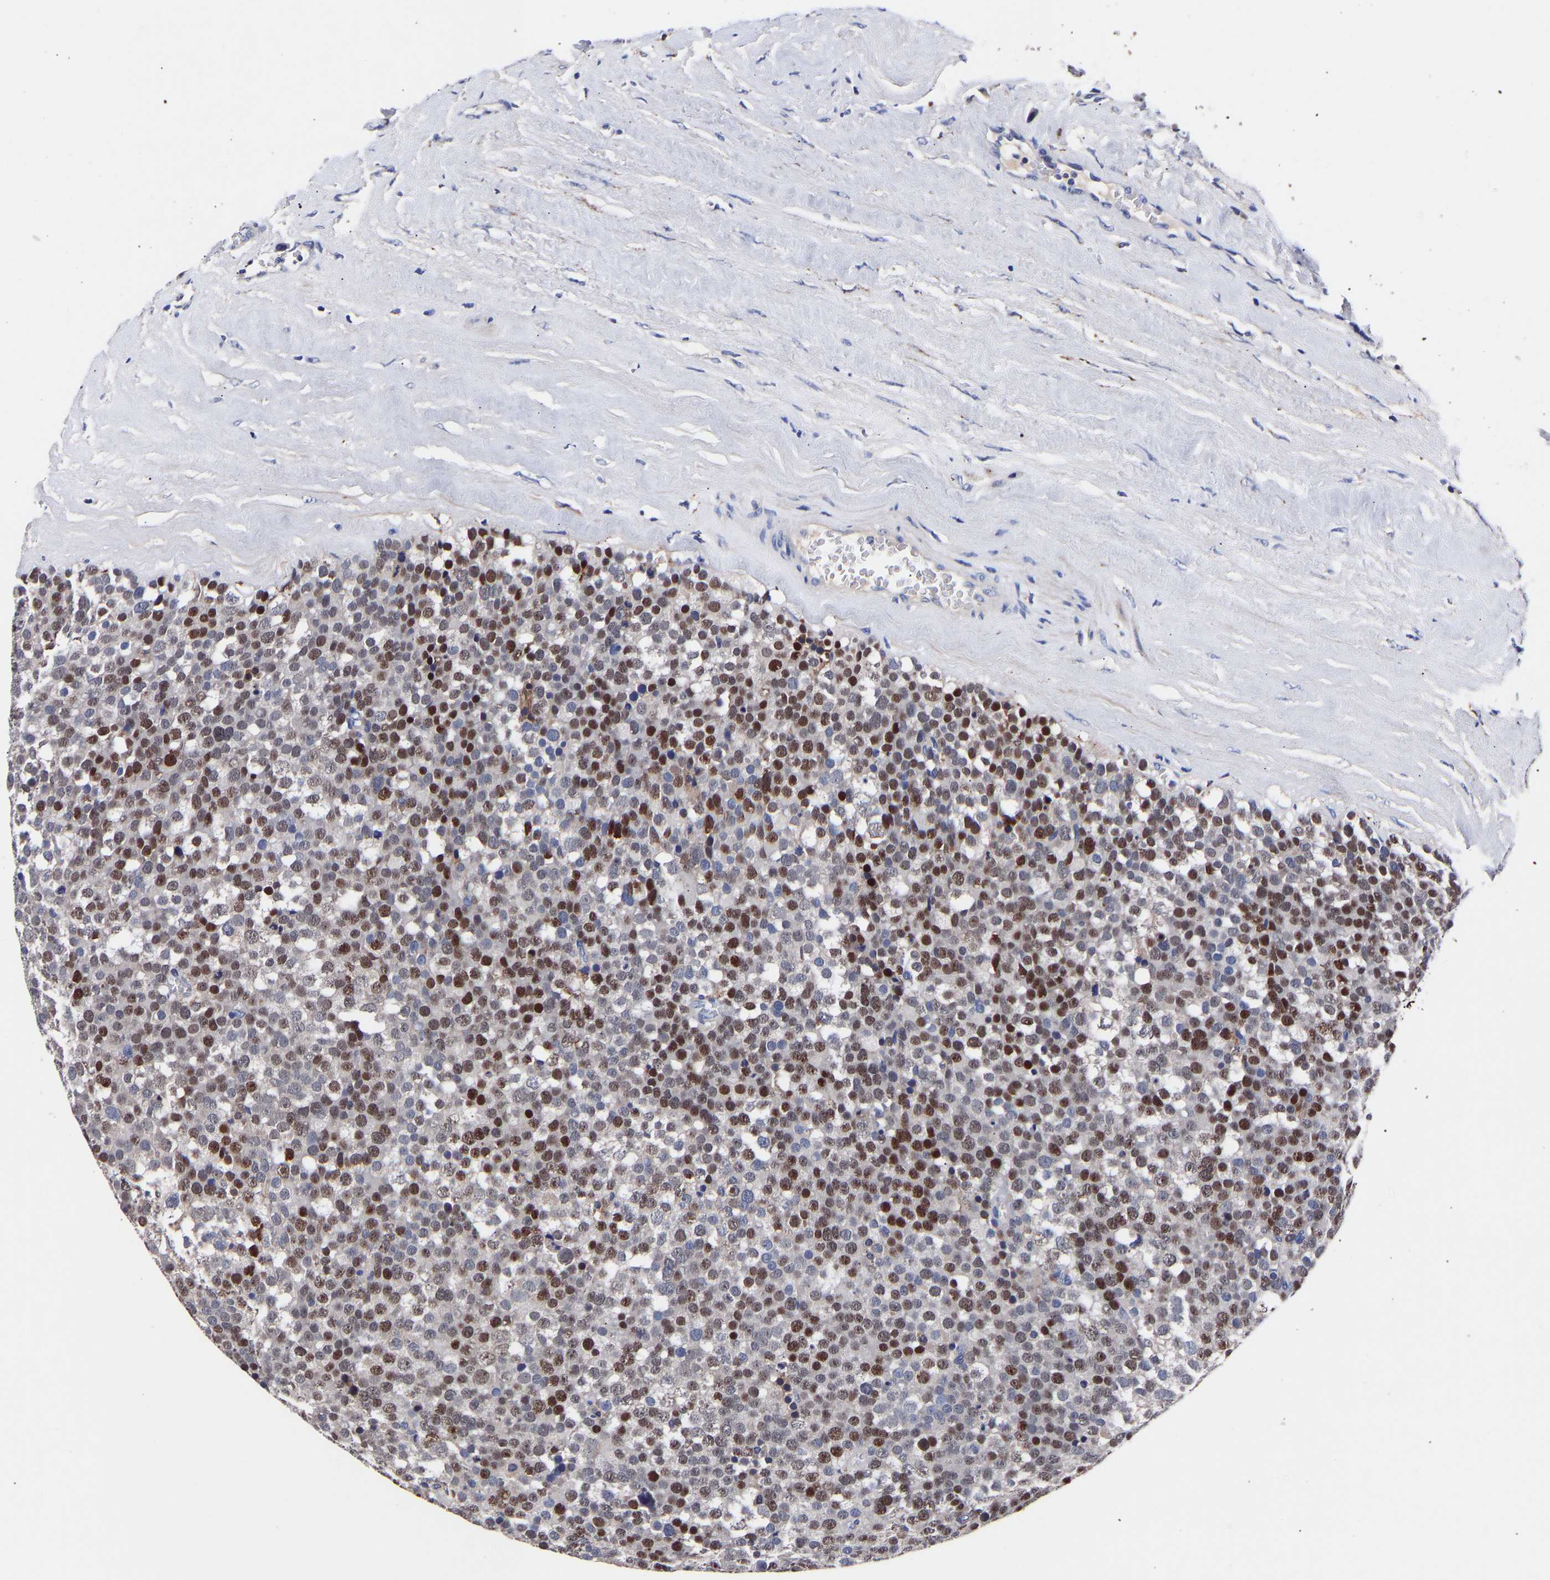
{"staining": {"intensity": "moderate", "quantity": "25%-75%", "location": "cytoplasmic/membranous,nuclear"}, "tissue": "testis cancer", "cell_type": "Tumor cells", "image_type": "cancer", "snomed": [{"axis": "morphology", "description": "Normal tissue, NOS"}, {"axis": "morphology", "description": "Seminoma, NOS"}, {"axis": "topography", "description": "Testis"}], "caption": "This histopathology image displays seminoma (testis) stained with IHC to label a protein in brown. The cytoplasmic/membranous and nuclear of tumor cells show moderate positivity for the protein. Nuclei are counter-stained blue.", "gene": "SEM1", "patient": {"sex": "male", "age": 71}}